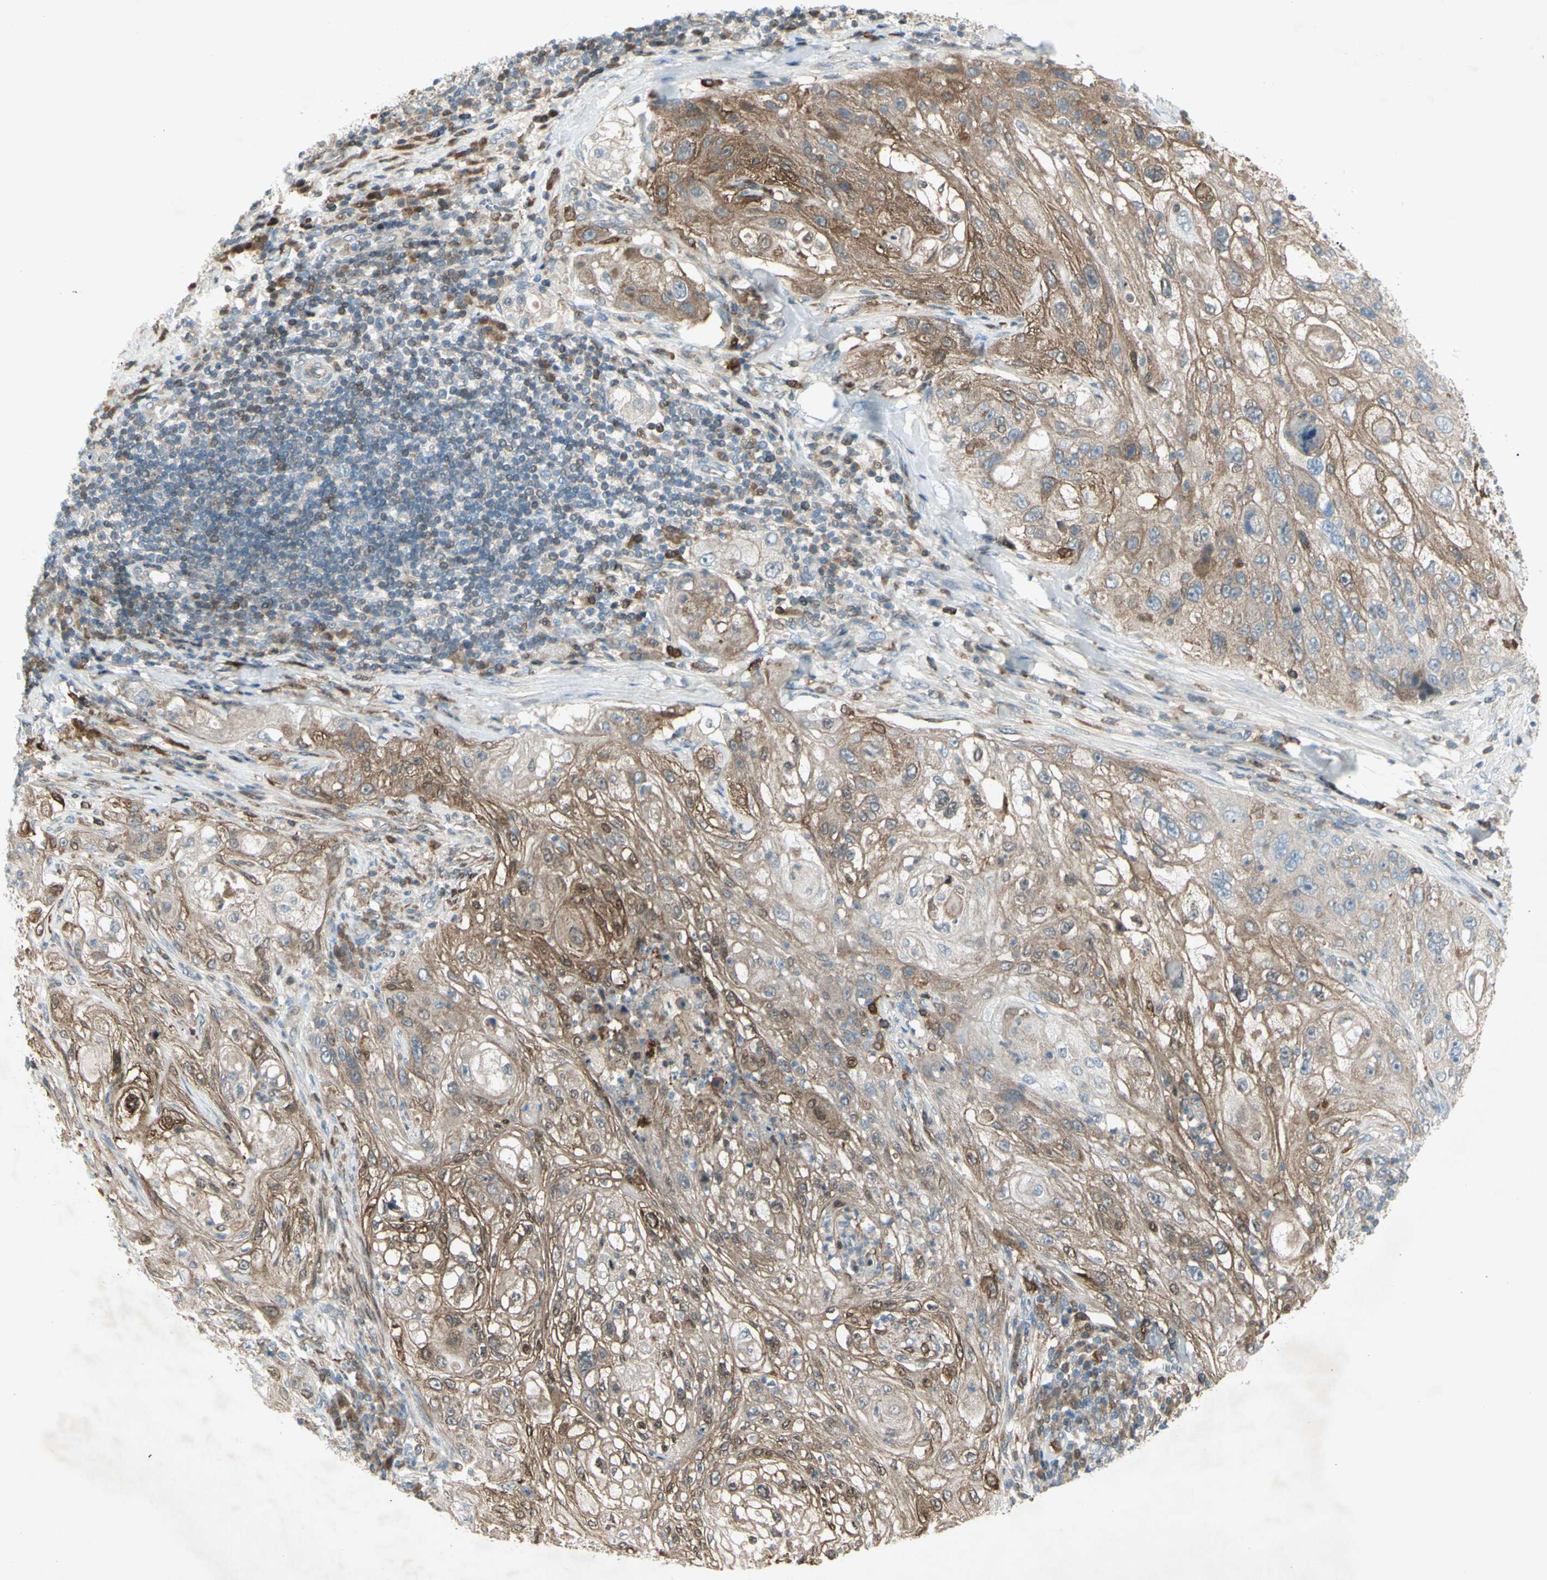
{"staining": {"intensity": "moderate", "quantity": ">75%", "location": "cytoplasmic/membranous"}, "tissue": "lung cancer", "cell_type": "Tumor cells", "image_type": "cancer", "snomed": [{"axis": "morphology", "description": "Inflammation, NOS"}, {"axis": "morphology", "description": "Squamous cell carcinoma, NOS"}, {"axis": "topography", "description": "Lymph node"}, {"axis": "topography", "description": "Soft tissue"}, {"axis": "topography", "description": "Lung"}], "caption": "Brown immunohistochemical staining in lung cancer displays moderate cytoplasmic/membranous staining in approximately >75% of tumor cells.", "gene": "C1orf159", "patient": {"sex": "male", "age": 66}}